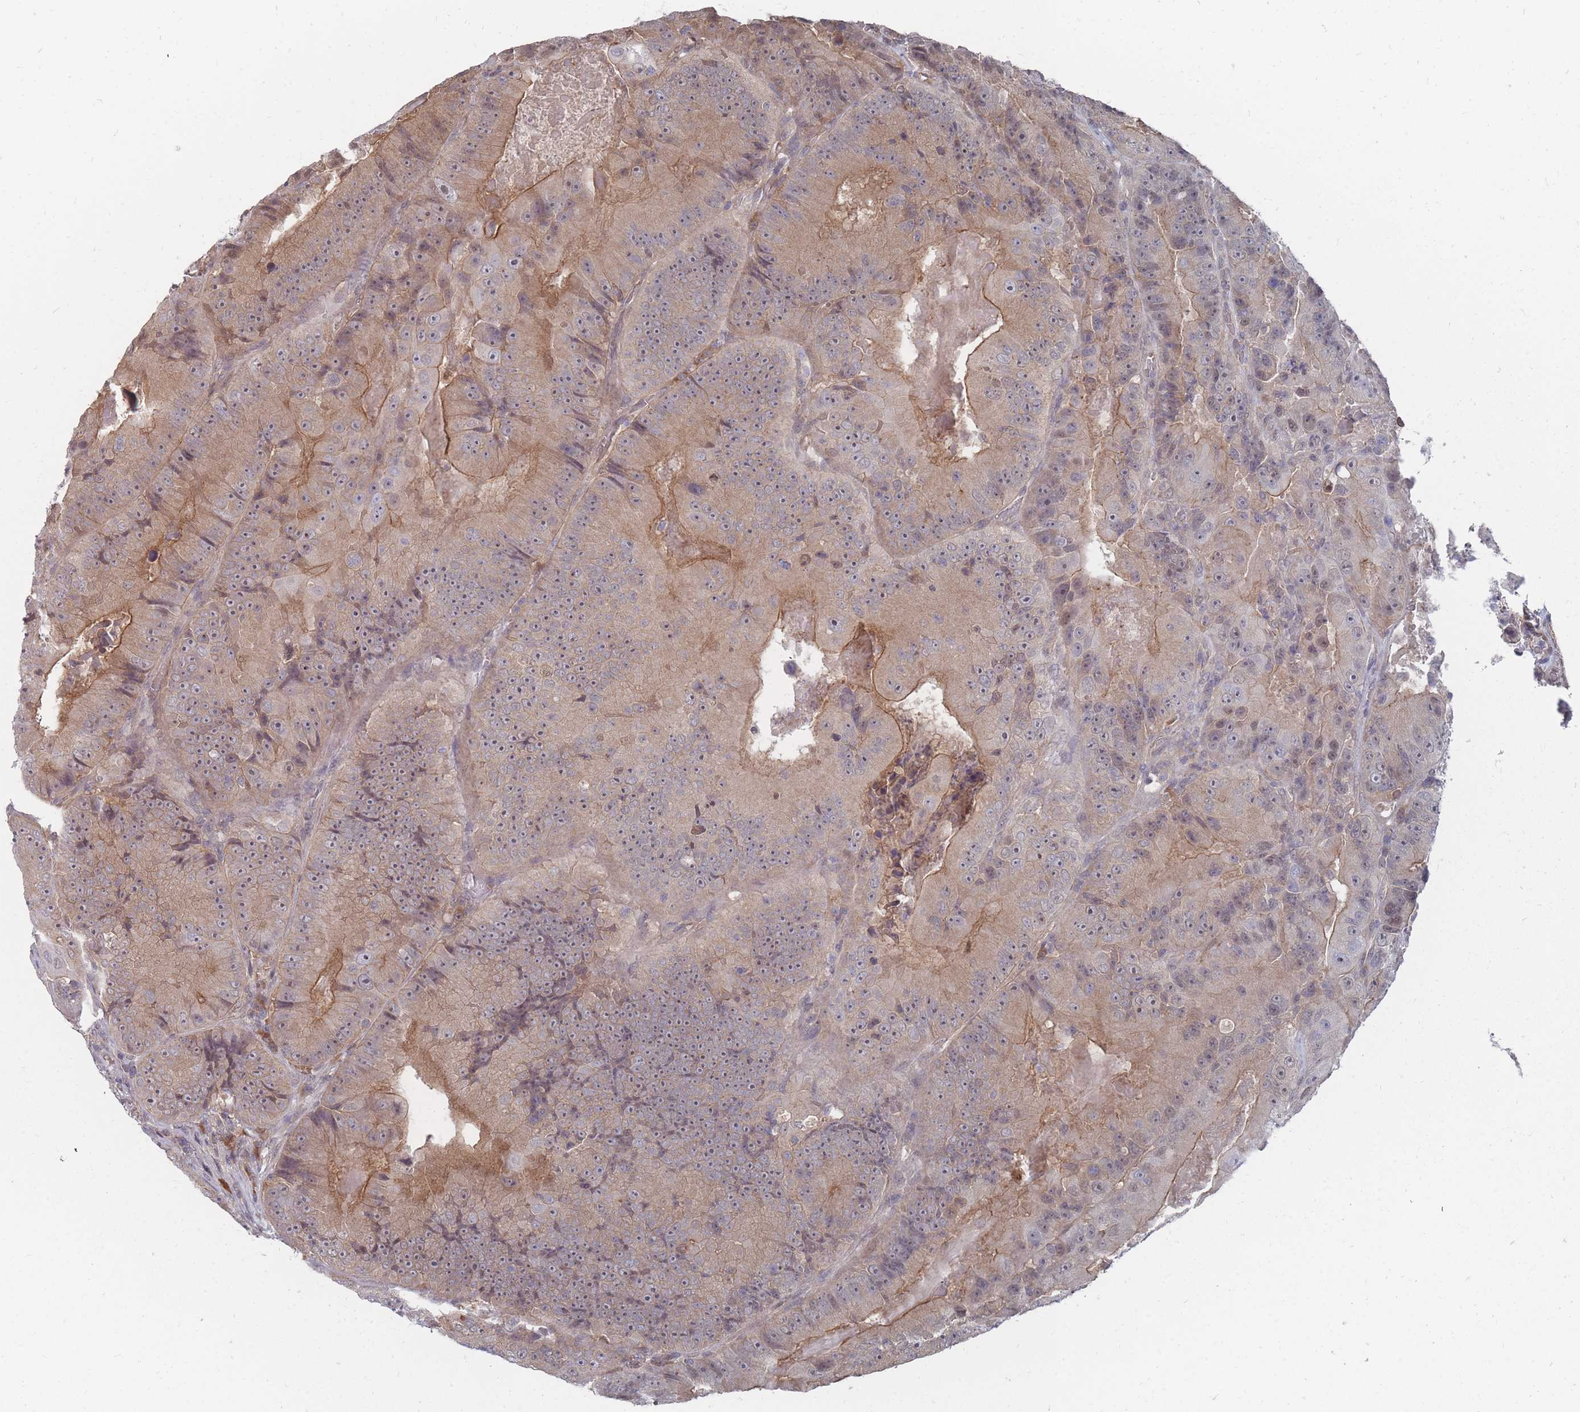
{"staining": {"intensity": "moderate", "quantity": "25%-75%", "location": "cytoplasmic/membranous"}, "tissue": "colorectal cancer", "cell_type": "Tumor cells", "image_type": "cancer", "snomed": [{"axis": "morphology", "description": "Adenocarcinoma, NOS"}, {"axis": "topography", "description": "Colon"}], "caption": "Moderate cytoplasmic/membranous positivity is seen in approximately 25%-75% of tumor cells in colorectal cancer. Using DAB (brown) and hematoxylin (blue) stains, captured at high magnification using brightfield microscopy.", "gene": "NKD1", "patient": {"sex": "female", "age": 86}}